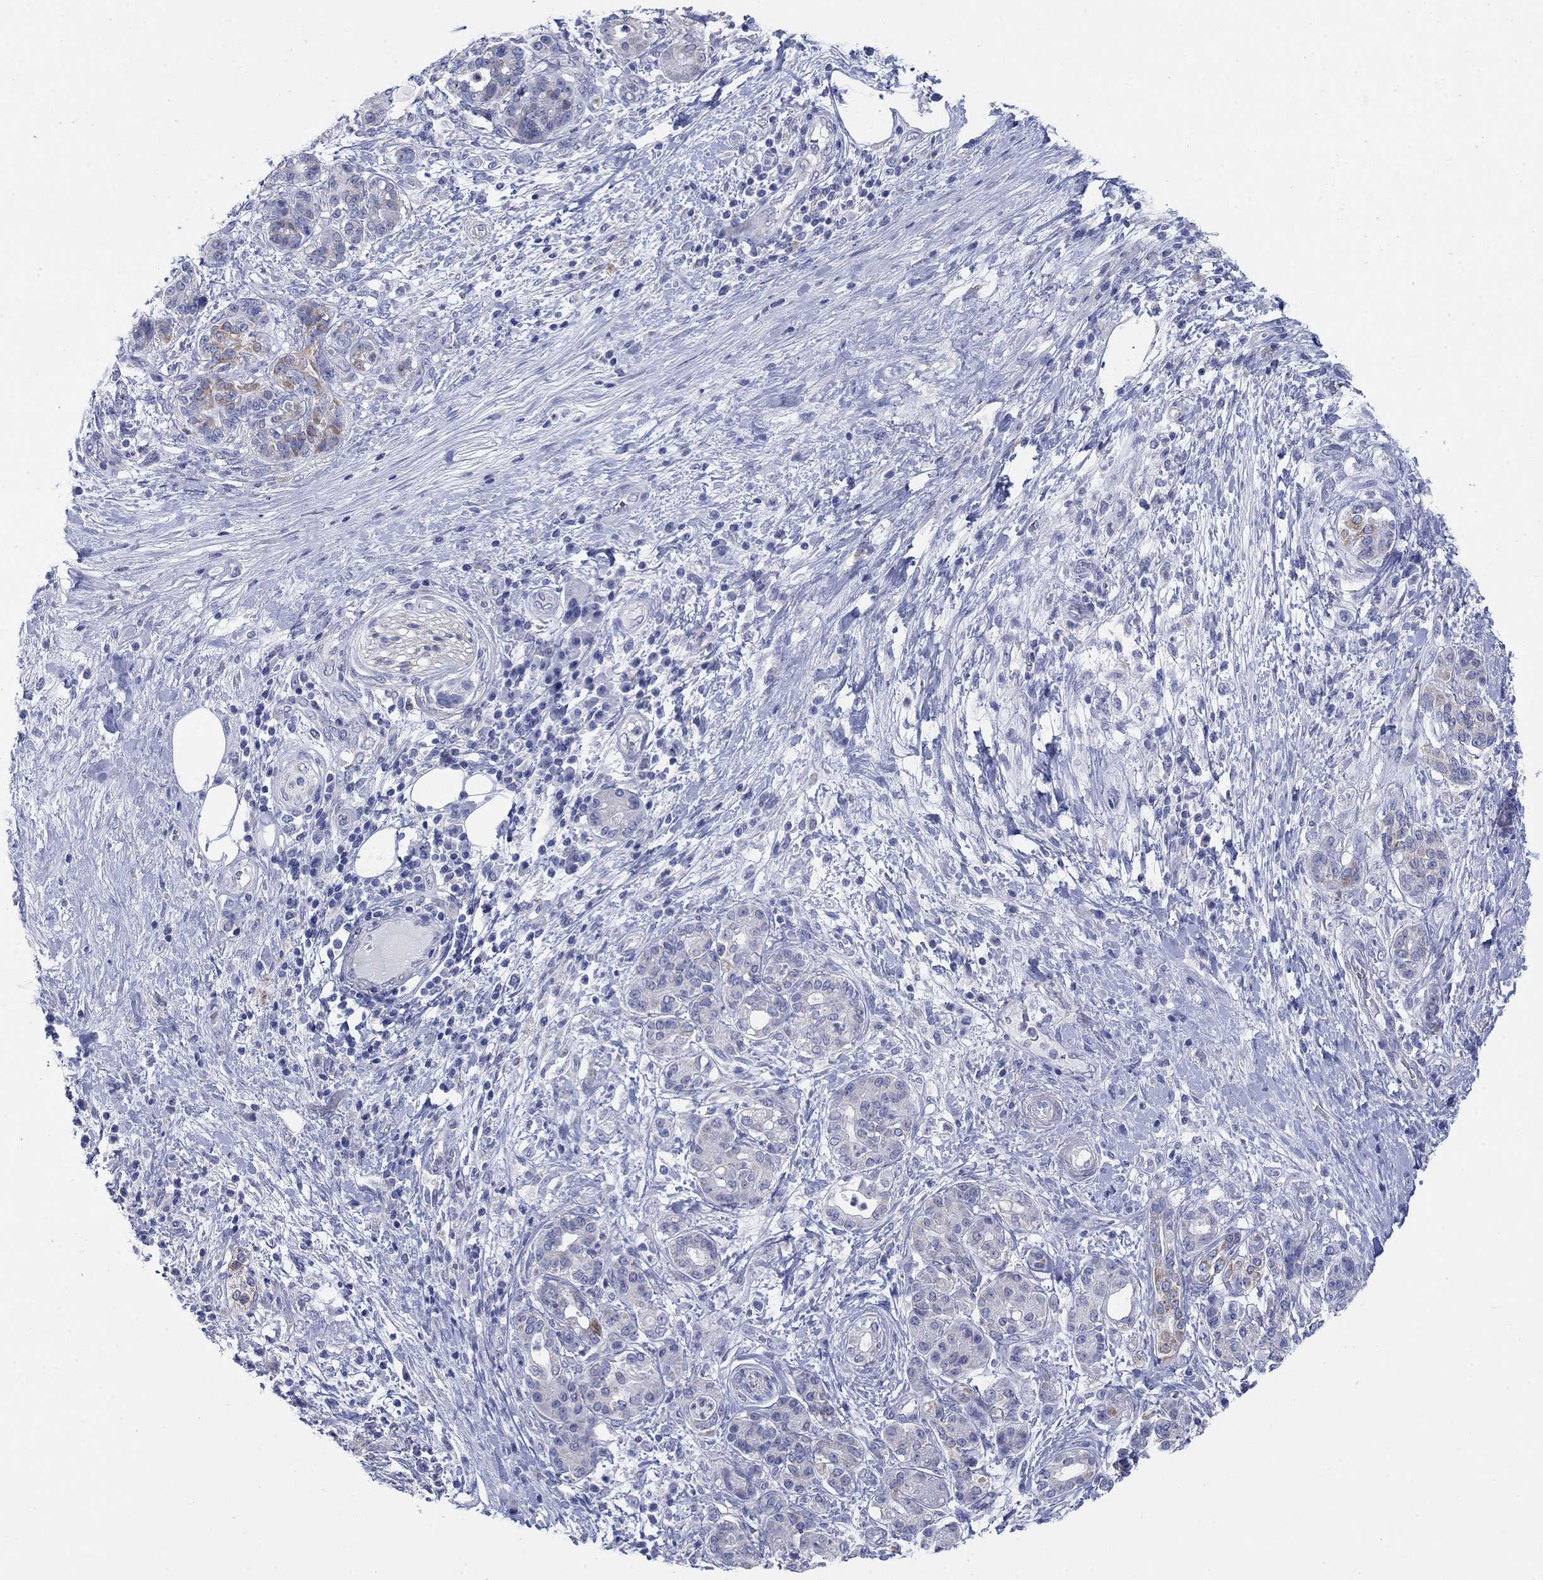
{"staining": {"intensity": "moderate", "quantity": "<25%", "location": "cytoplasmic/membranous"}, "tissue": "pancreatic cancer", "cell_type": "Tumor cells", "image_type": "cancer", "snomed": [{"axis": "morphology", "description": "Adenocarcinoma, NOS"}, {"axis": "topography", "description": "Pancreas"}], "caption": "There is low levels of moderate cytoplasmic/membranous staining in tumor cells of adenocarcinoma (pancreatic), as demonstrated by immunohistochemical staining (brown color).", "gene": "SCCPDH", "patient": {"sex": "female", "age": 73}}